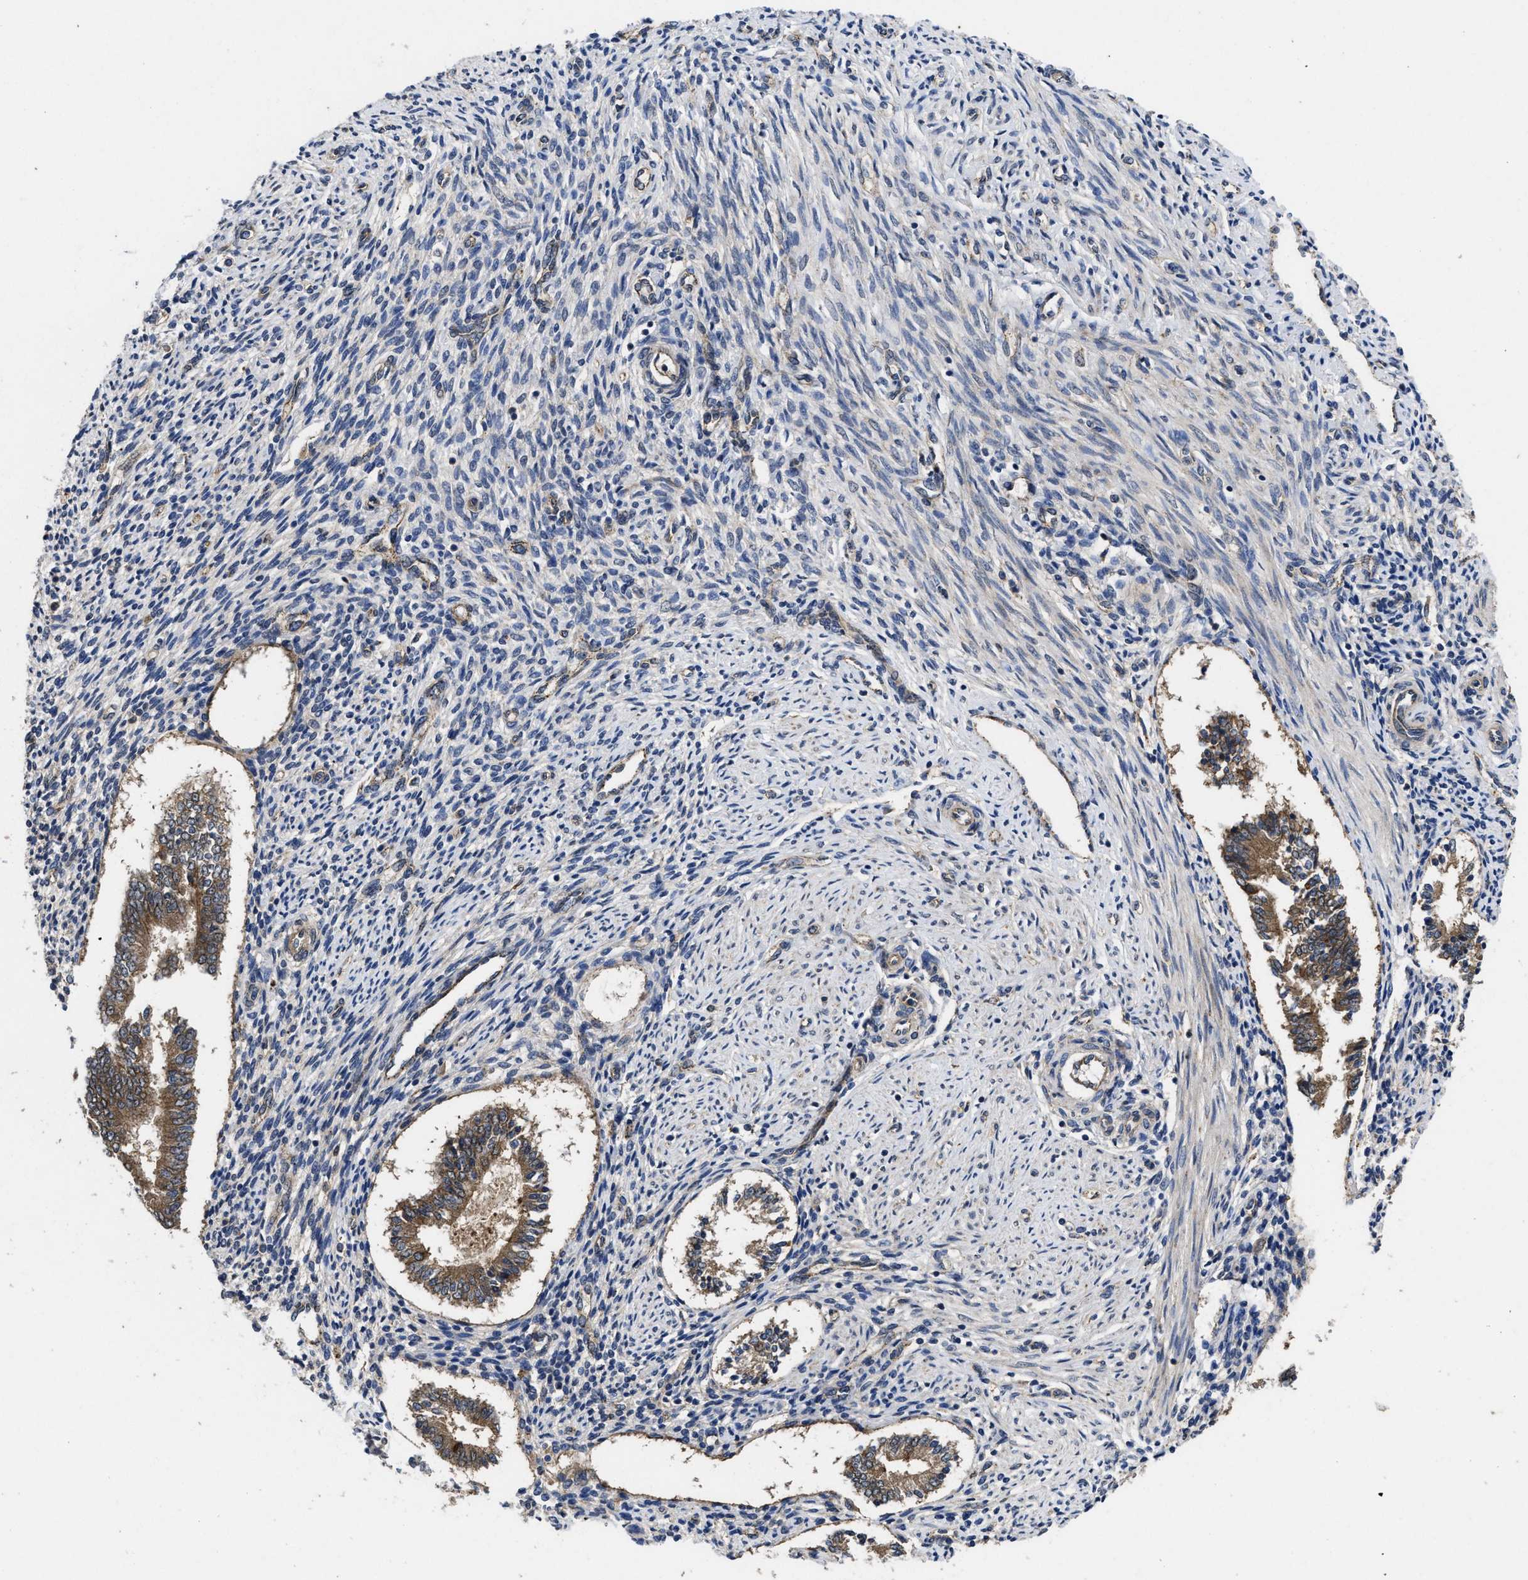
{"staining": {"intensity": "negative", "quantity": "none", "location": "none"}, "tissue": "endometrium", "cell_type": "Cells in endometrial stroma", "image_type": "normal", "snomed": [{"axis": "morphology", "description": "Normal tissue, NOS"}, {"axis": "topography", "description": "Endometrium"}], "caption": "Cells in endometrial stroma are negative for protein expression in benign human endometrium. The staining is performed using DAB (3,3'-diaminobenzidine) brown chromogen with nuclei counter-stained in using hematoxylin.", "gene": "PKD2", "patient": {"sex": "female", "age": 42}}